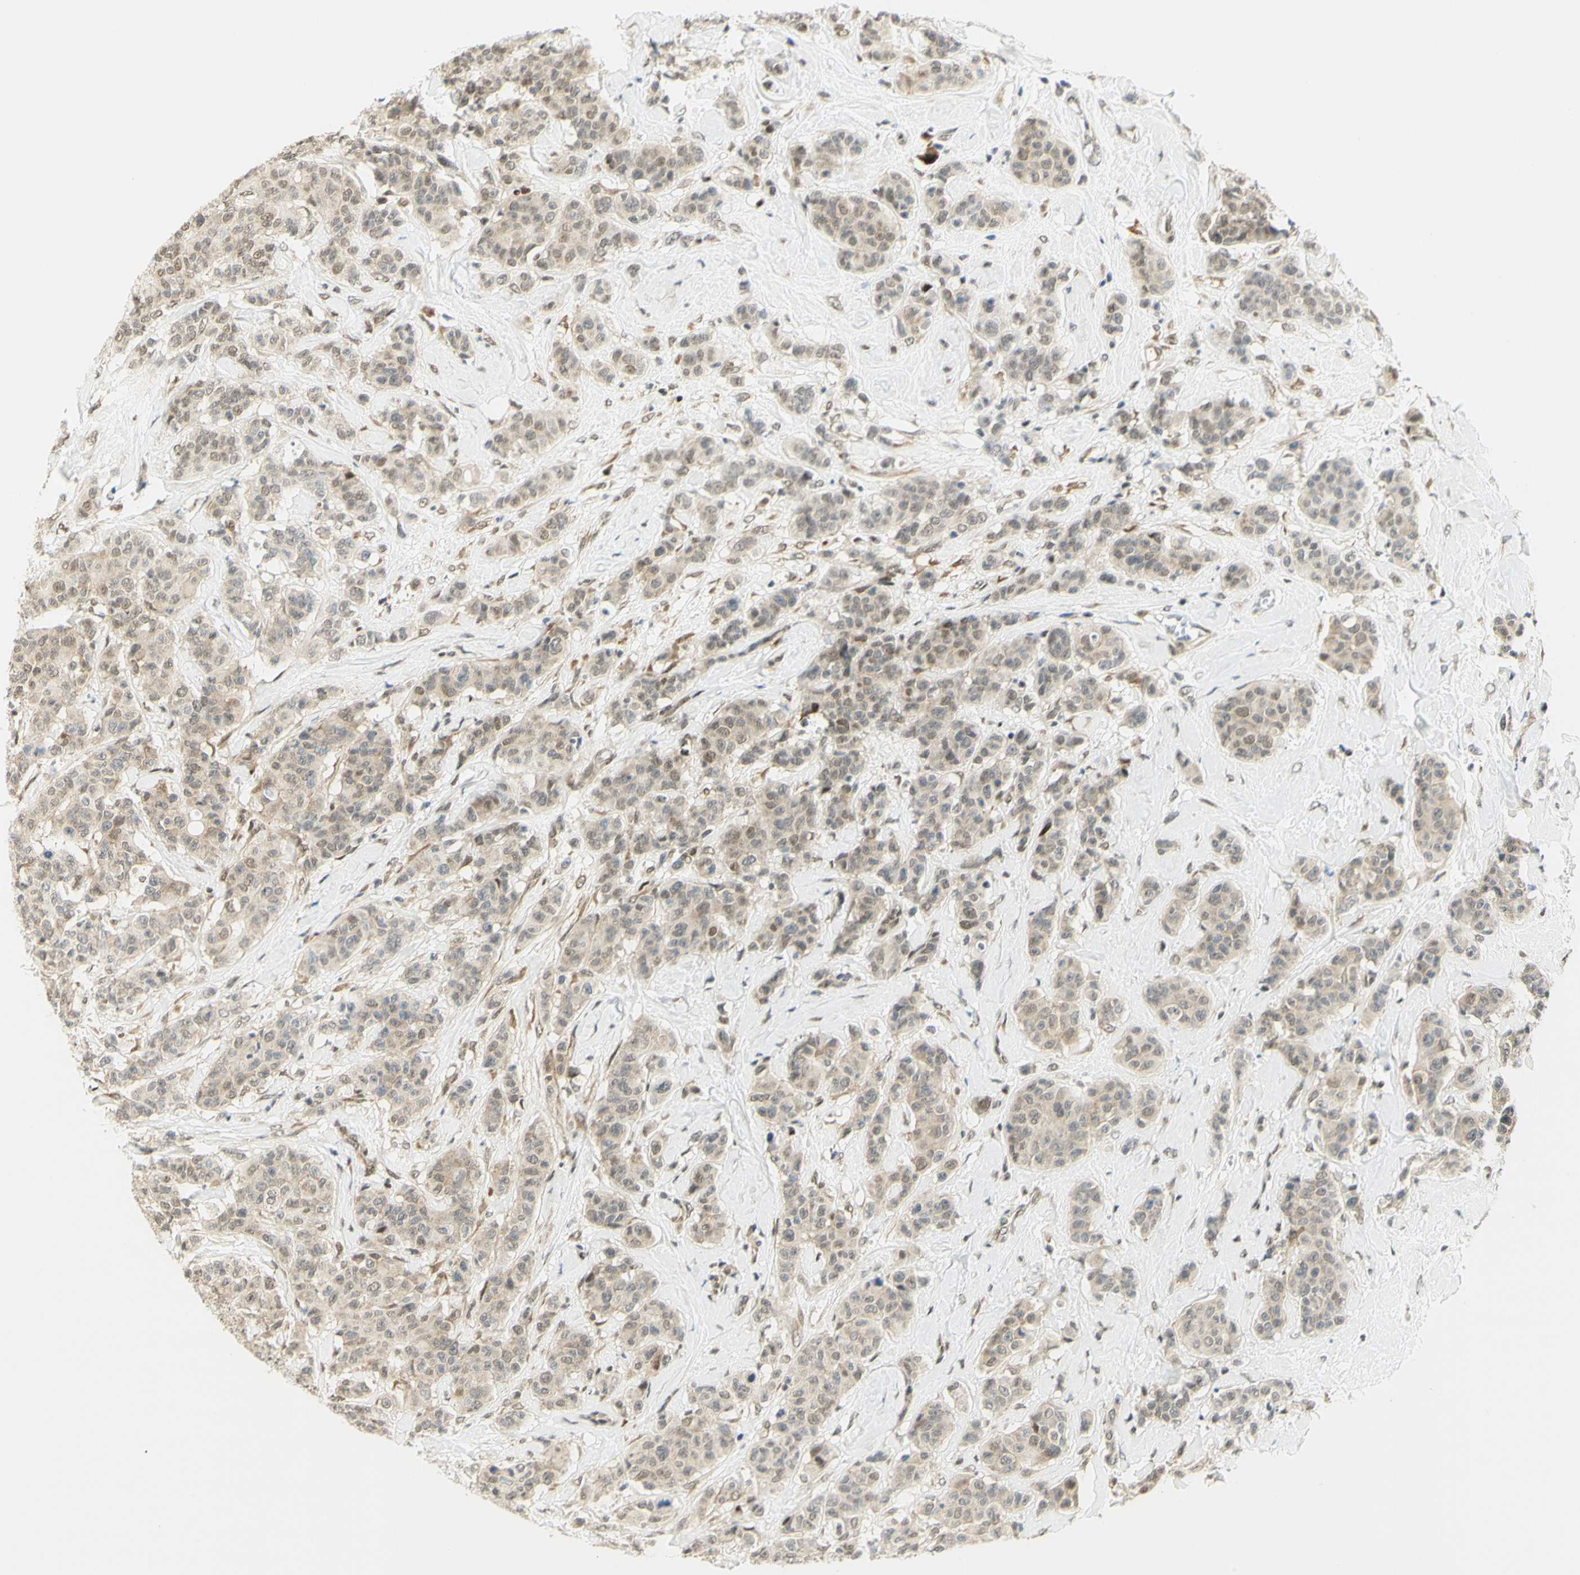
{"staining": {"intensity": "moderate", "quantity": "25%-75%", "location": "cytoplasmic/membranous,nuclear"}, "tissue": "breast cancer", "cell_type": "Tumor cells", "image_type": "cancer", "snomed": [{"axis": "morphology", "description": "Normal tissue, NOS"}, {"axis": "morphology", "description": "Duct carcinoma"}, {"axis": "topography", "description": "Breast"}], "caption": "Protein staining shows moderate cytoplasmic/membranous and nuclear positivity in about 25%-75% of tumor cells in breast cancer (intraductal carcinoma).", "gene": "DDX1", "patient": {"sex": "female", "age": 40}}